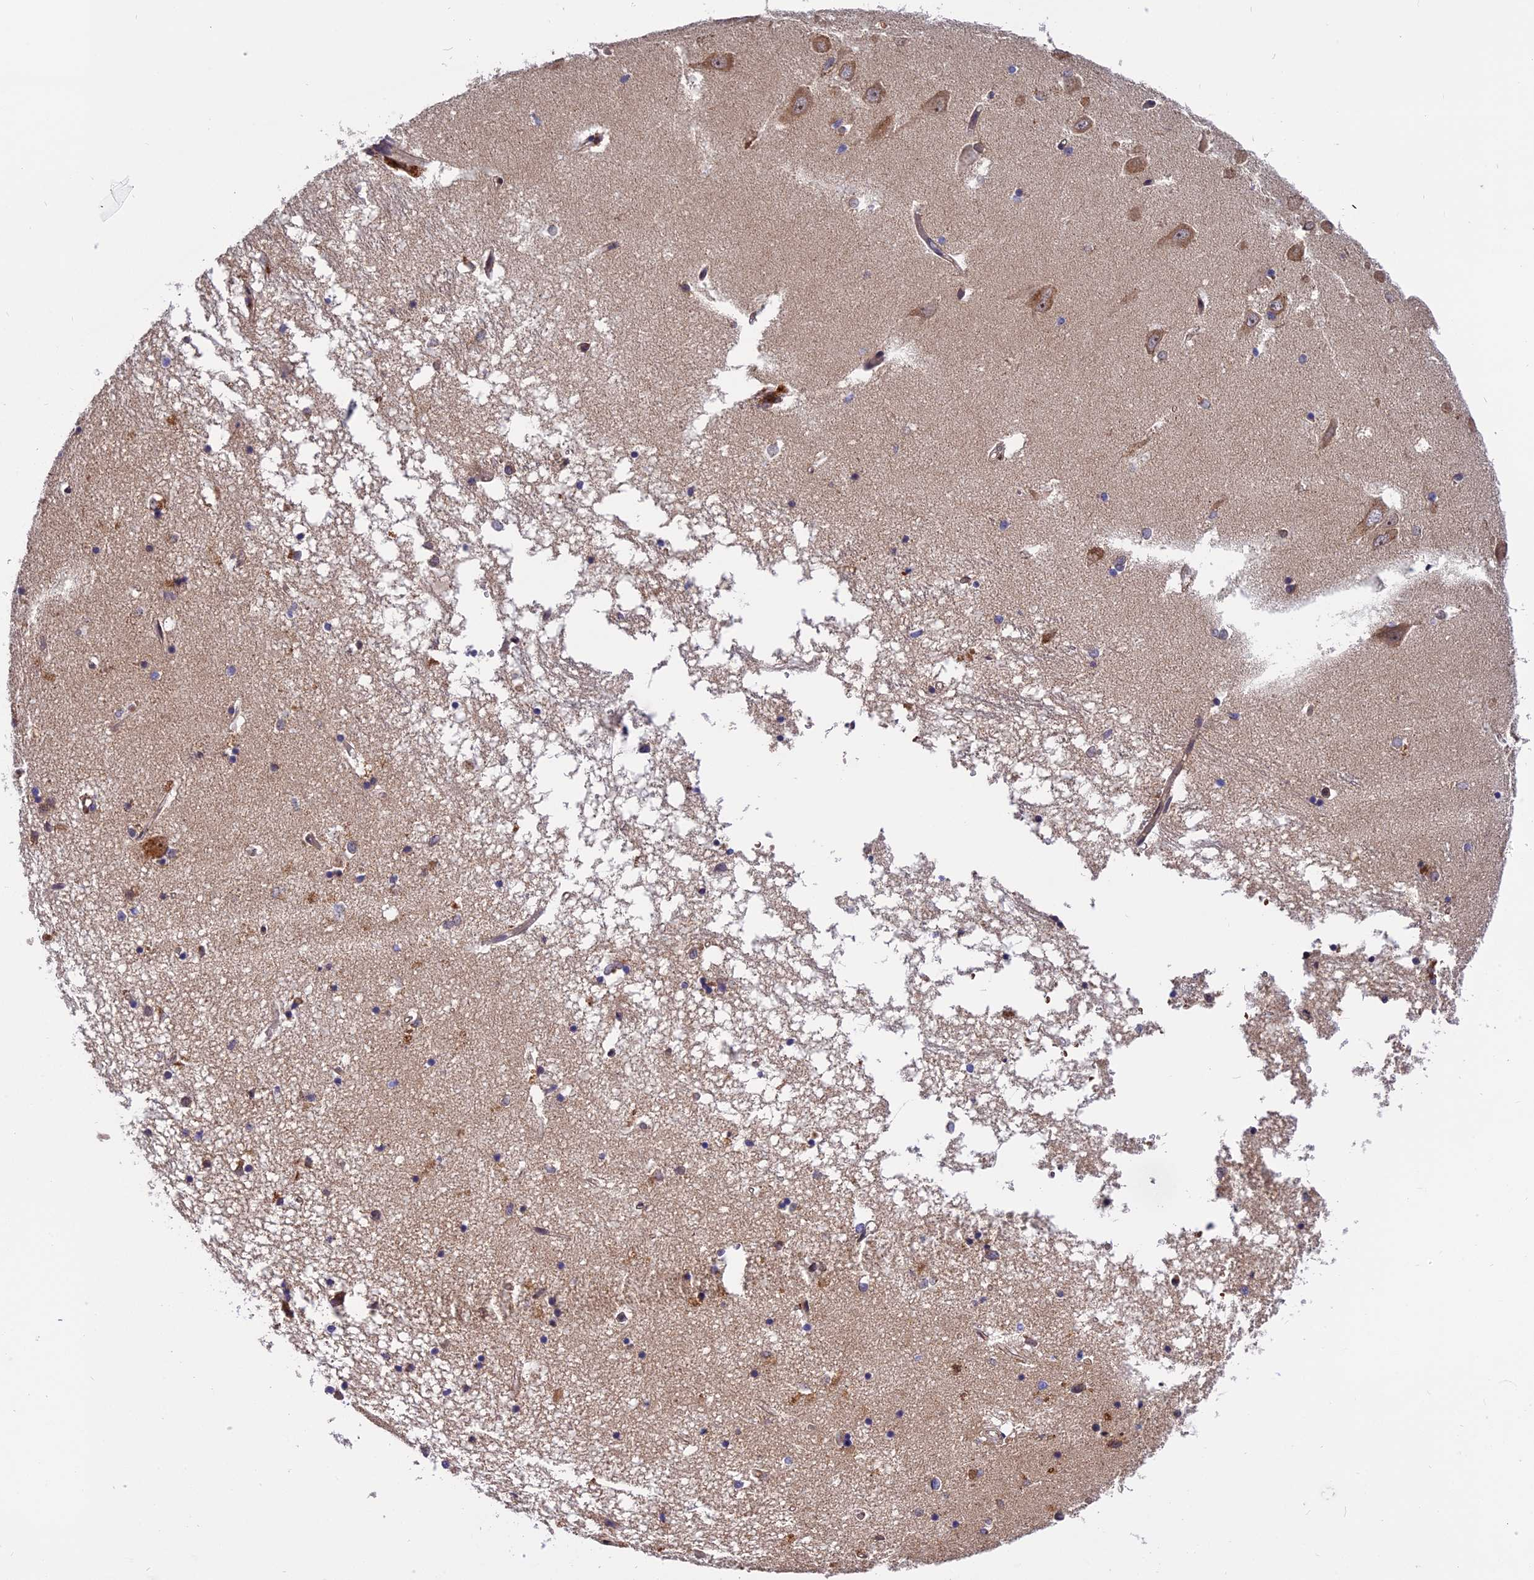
{"staining": {"intensity": "moderate", "quantity": "<25%", "location": "cytoplasmic/membranous"}, "tissue": "hippocampus", "cell_type": "Glial cells", "image_type": "normal", "snomed": [{"axis": "morphology", "description": "Normal tissue, NOS"}, {"axis": "topography", "description": "Hippocampus"}], "caption": "Glial cells display low levels of moderate cytoplasmic/membranous positivity in about <25% of cells in unremarkable hippocampus. The protein is stained brown, and the nuclei are stained in blue (DAB IHC with brightfield microscopy, high magnification).", "gene": "CHMP2A", "patient": {"sex": "male", "age": 70}}